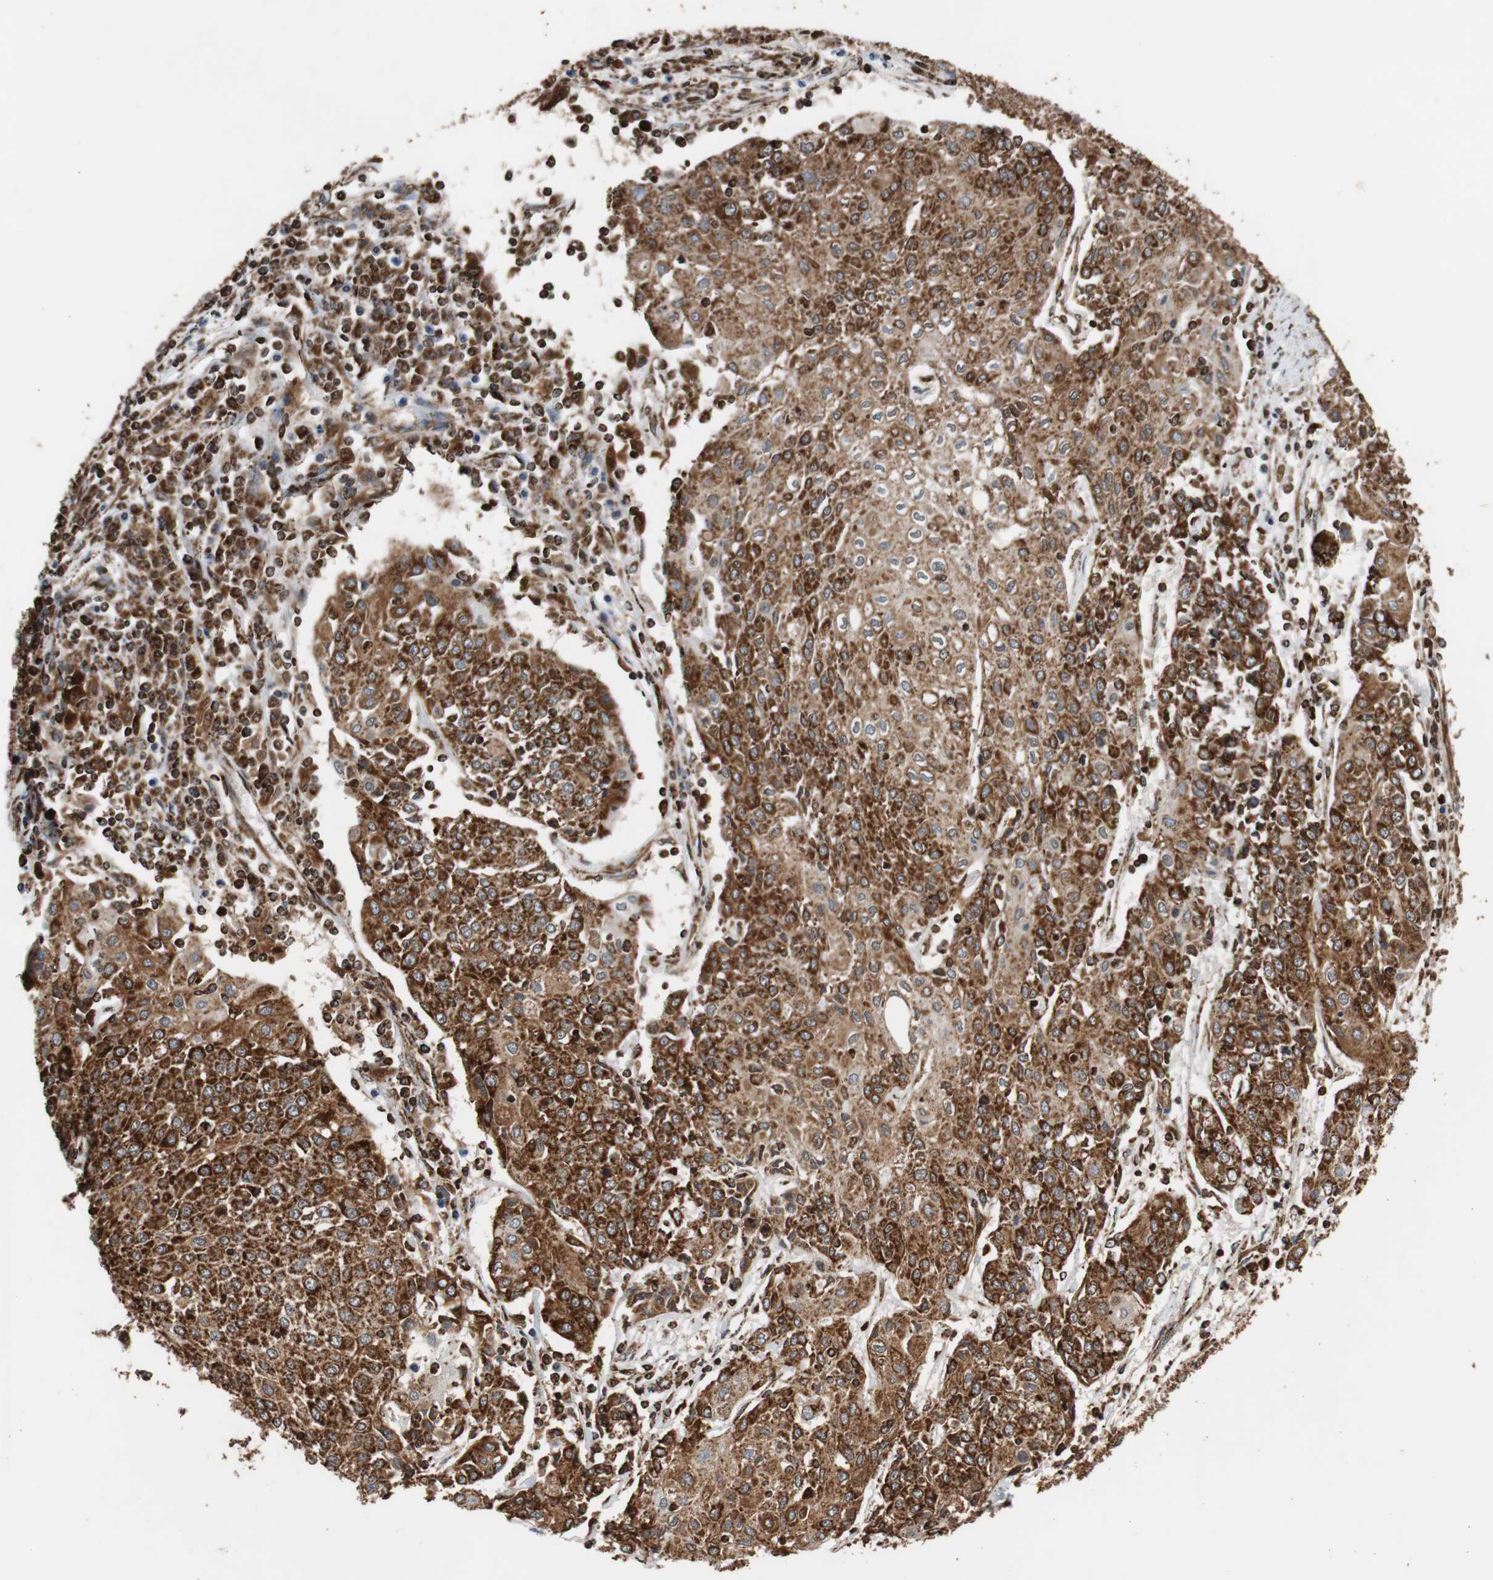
{"staining": {"intensity": "strong", "quantity": ">75%", "location": "cytoplasmic/membranous"}, "tissue": "urothelial cancer", "cell_type": "Tumor cells", "image_type": "cancer", "snomed": [{"axis": "morphology", "description": "Urothelial carcinoma, High grade"}, {"axis": "topography", "description": "Urinary bladder"}], "caption": "Urothelial carcinoma (high-grade) stained with DAB (3,3'-diaminobenzidine) immunohistochemistry (IHC) displays high levels of strong cytoplasmic/membranous staining in approximately >75% of tumor cells. Immunohistochemistry stains the protein in brown and the nuclei are stained blue.", "gene": "HSPA9", "patient": {"sex": "female", "age": 85}}